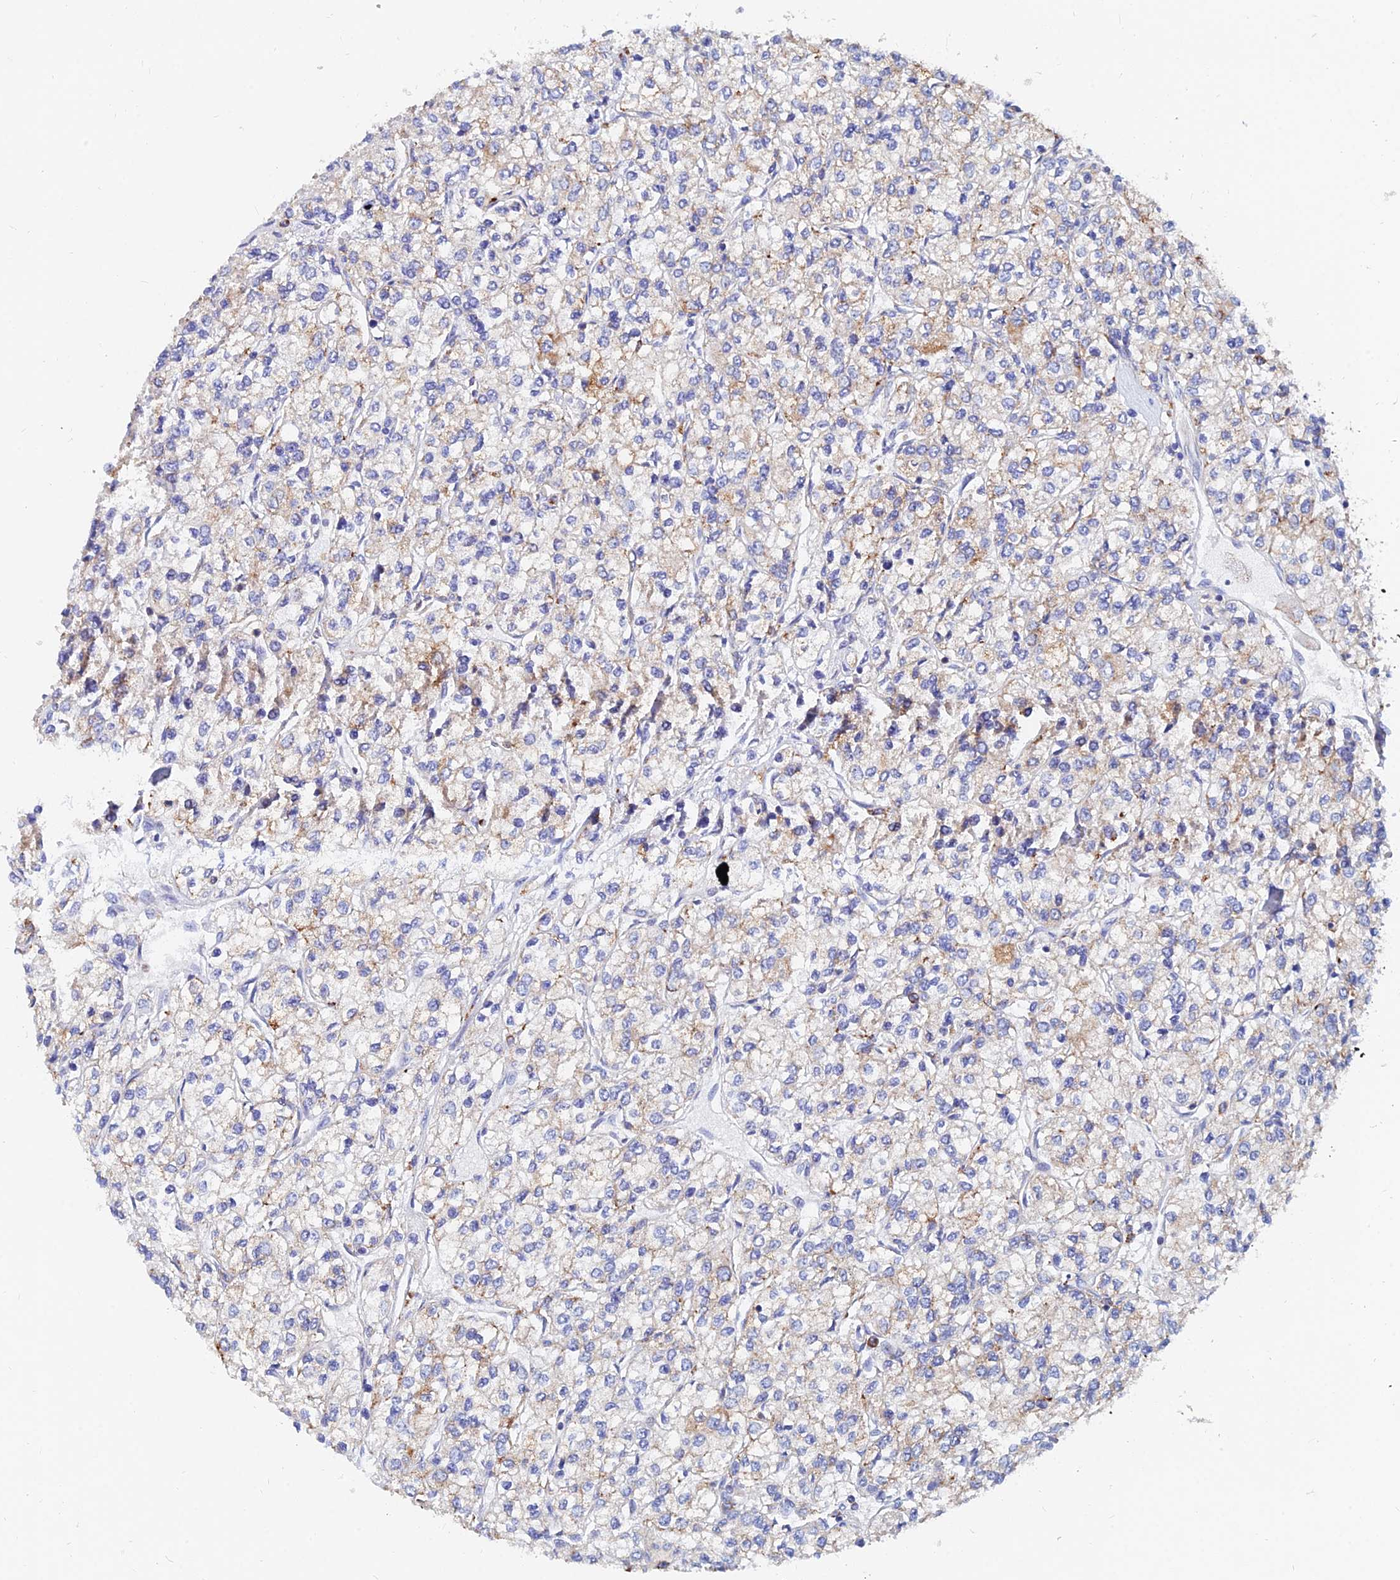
{"staining": {"intensity": "moderate", "quantity": "<25%", "location": "cytoplasmic/membranous"}, "tissue": "renal cancer", "cell_type": "Tumor cells", "image_type": "cancer", "snomed": [{"axis": "morphology", "description": "Adenocarcinoma, NOS"}, {"axis": "topography", "description": "Kidney"}], "caption": "Adenocarcinoma (renal) tissue displays moderate cytoplasmic/membranous expression in approximately <25% of tumor cells, visualized by immunohistochemistry.", "gene": "SPNS1", "patient": {"sex": "male", "age": 80}}